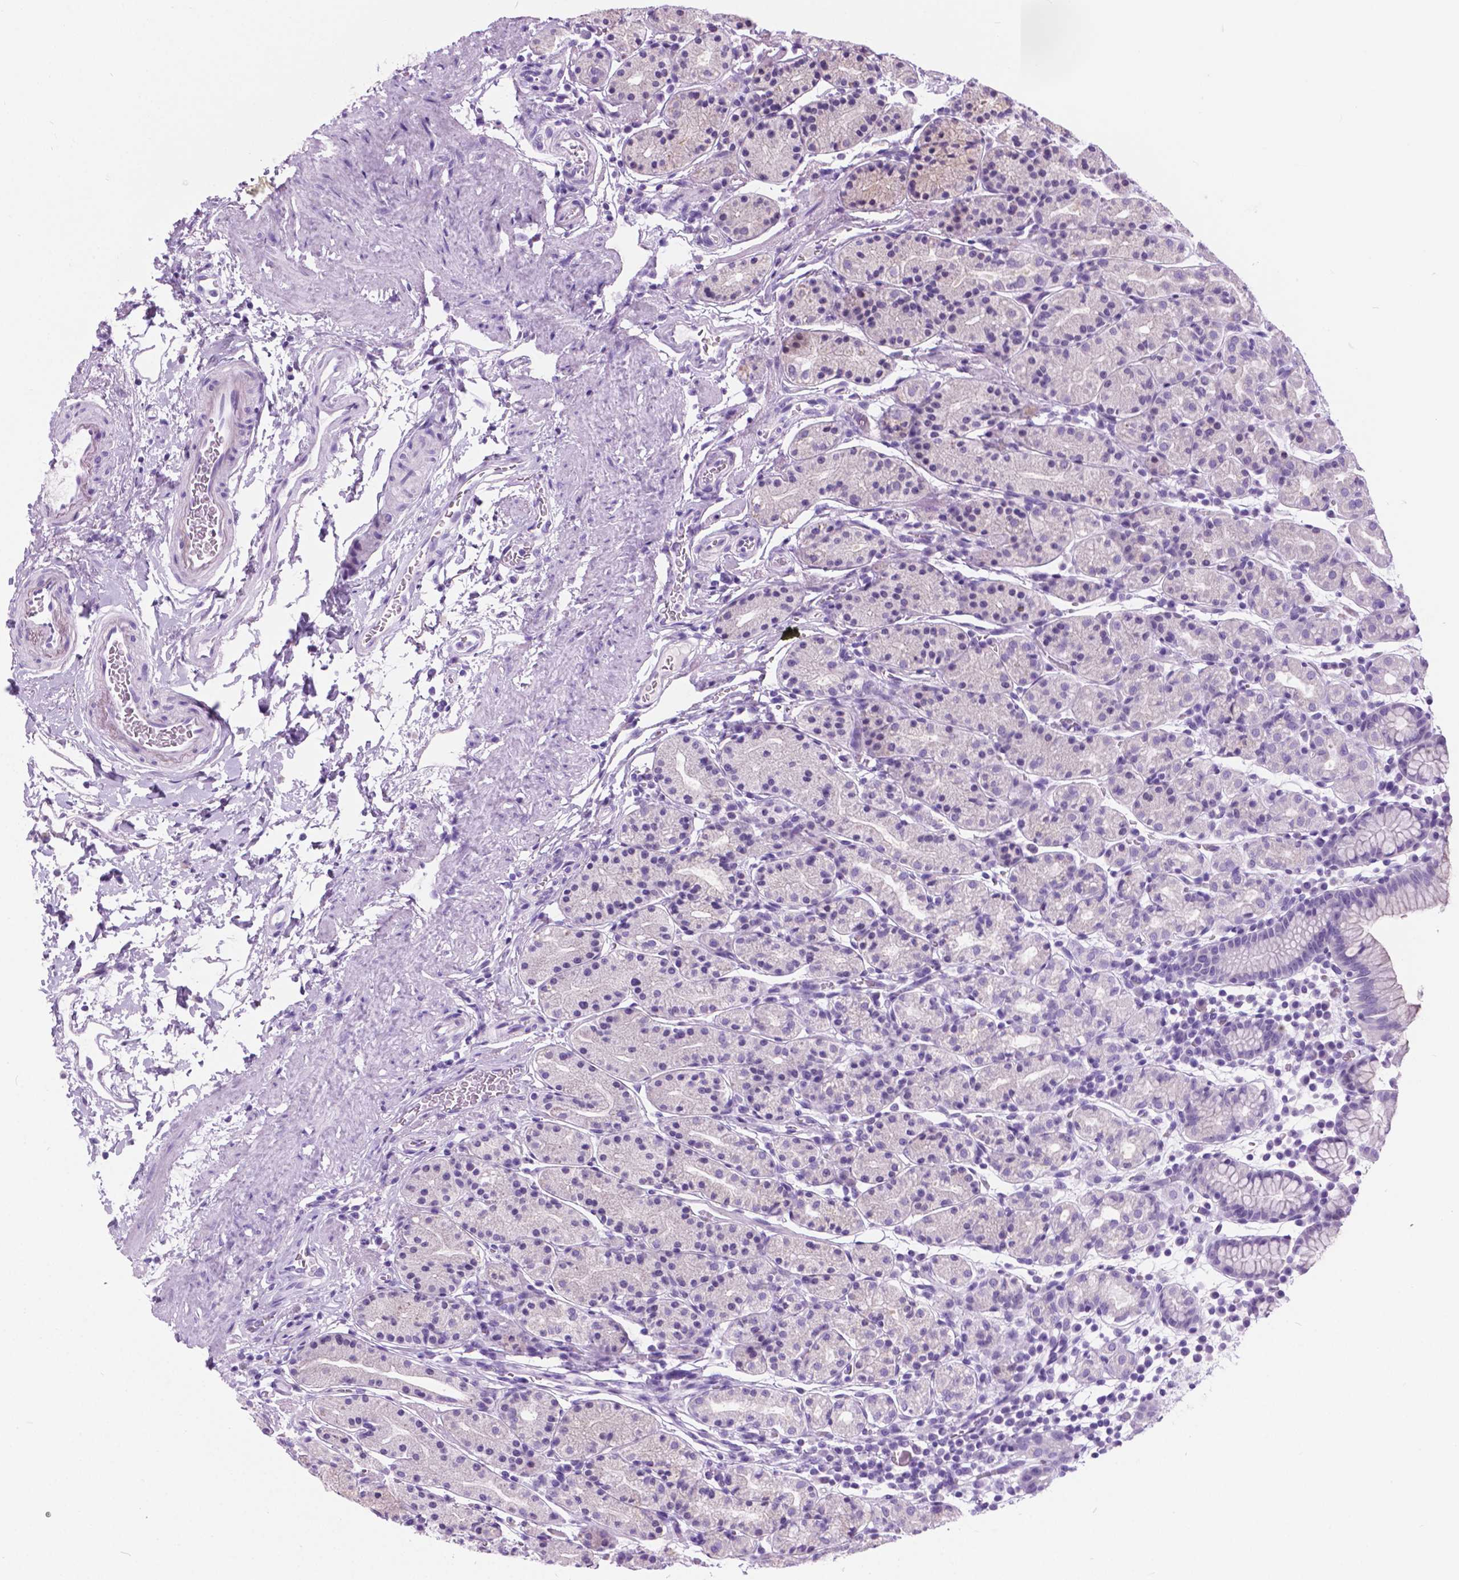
{"staining": {"intensity": "weak", "quantity": "<25%", "location": "nuclear"}, "tissue": "stomach", "cell_type": "Glandular cells", "image_type": "normal", "snomed": [{"axis": "morphology", "description": "Normal tissue, NOS"}, {"axis": "topography", "description": "Stomach, upper"}, {"axis": "topography", "description": "Stomach"}], "caption": "An IHC histopathology image of unremarkable stomach is shown. There is no staining in glandular cells of stomach. (Immunohistochemistry, brightfield microscopy, high magnification).", "gene": "ARMS2", "patient": {"sex": "male", "age": 62}}